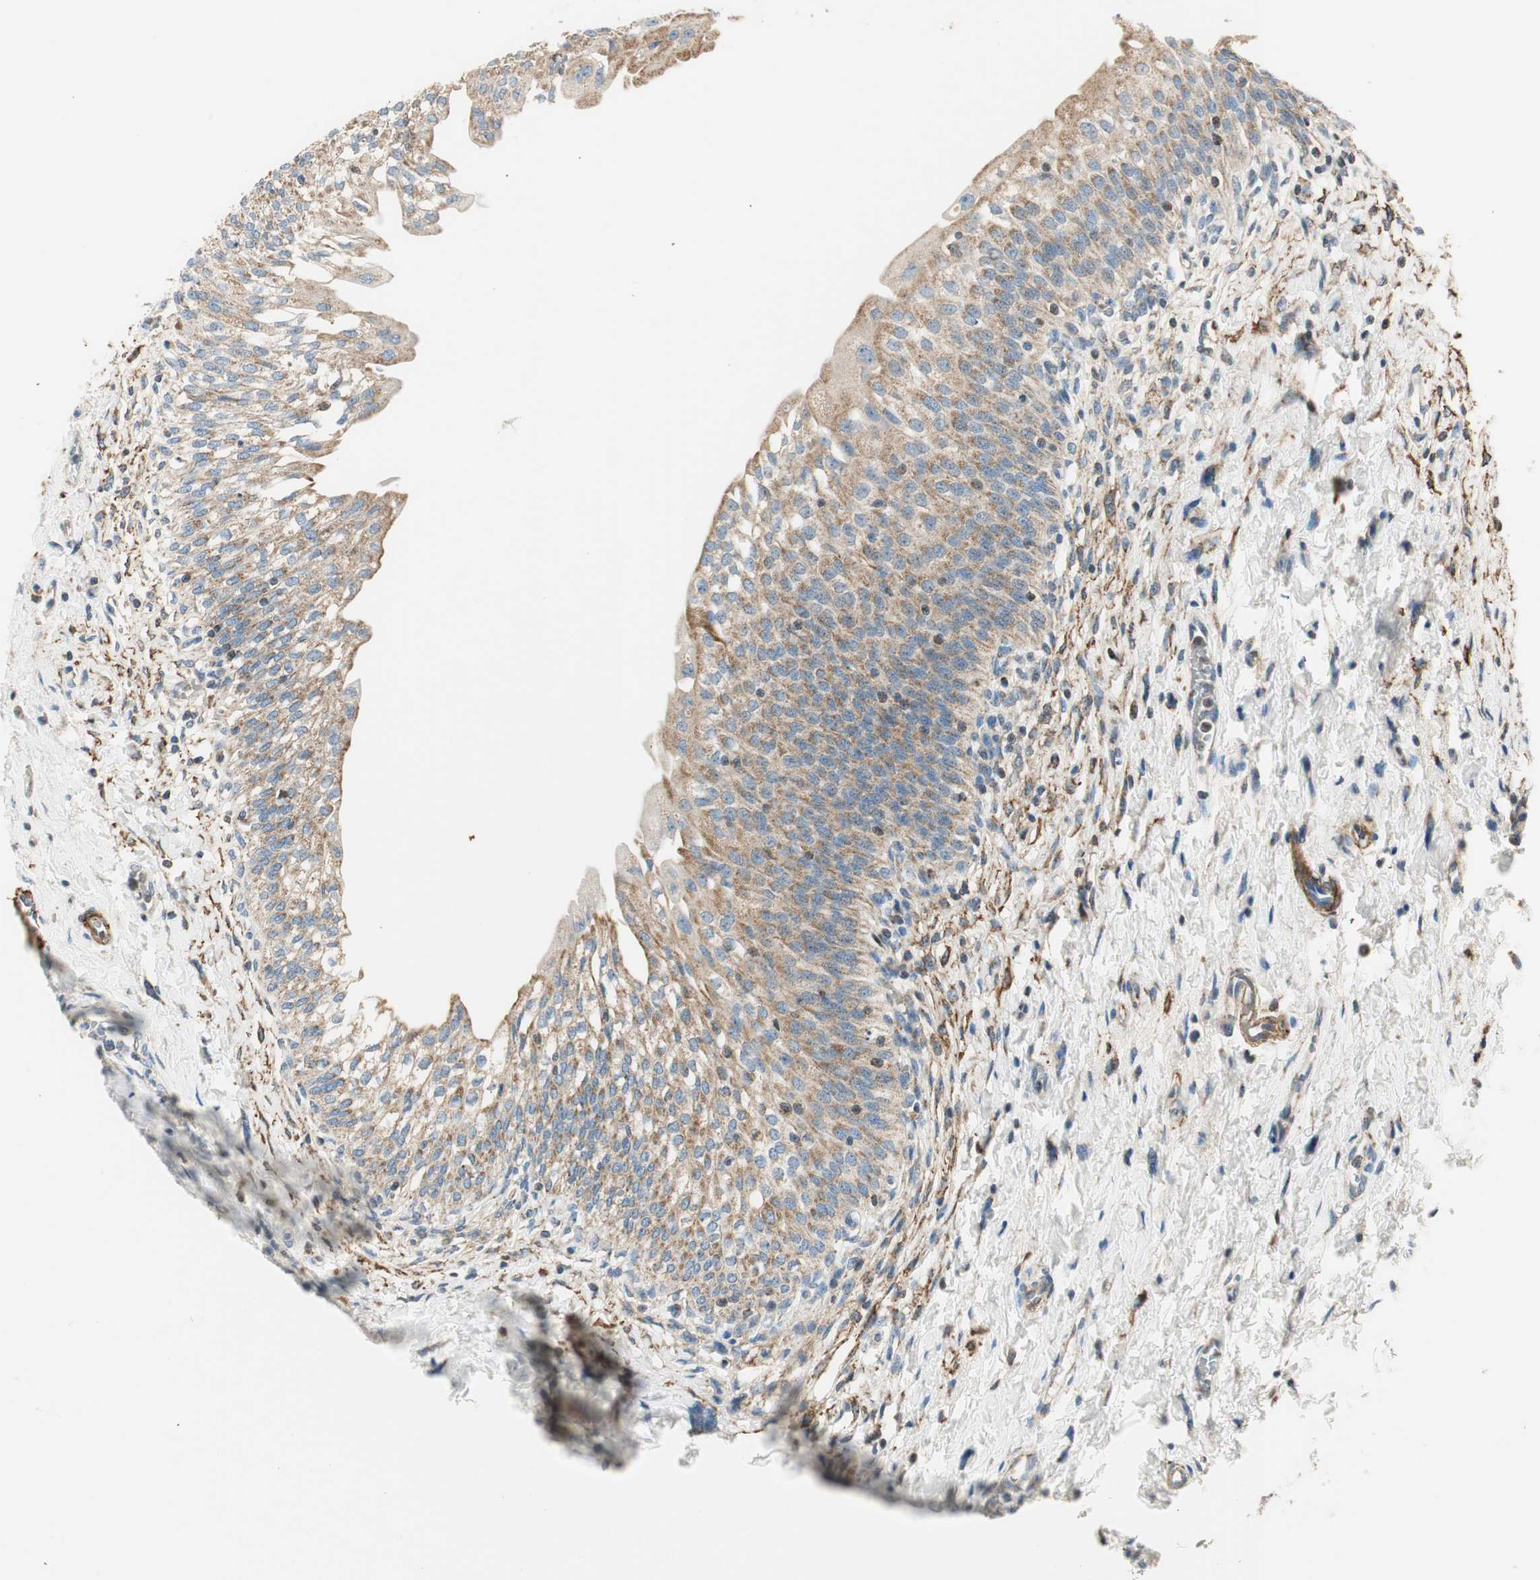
{"staining": {"intensity": "moderate", "quantity": "25%-75%", "location": "cytoplasmic/membranous"}, "tissue": "urinary bladder", "cell_type": "Urothelial cells", "image_type": "normal", "snomed": [{"axis": "morphology", "description": "Normal tissue, NOS"}, {"axis": "topography", "description": "Urinary bladder"}], "caption": "Immunohistochemical staining of benign urinary bladder exhibits 25%-75% levels of moderate cytoplasmic/membranous protein expression in about 25%-75% of urothelial cells.", "gene": "RORB", "patient": {"sex": "male", "age": 55}}